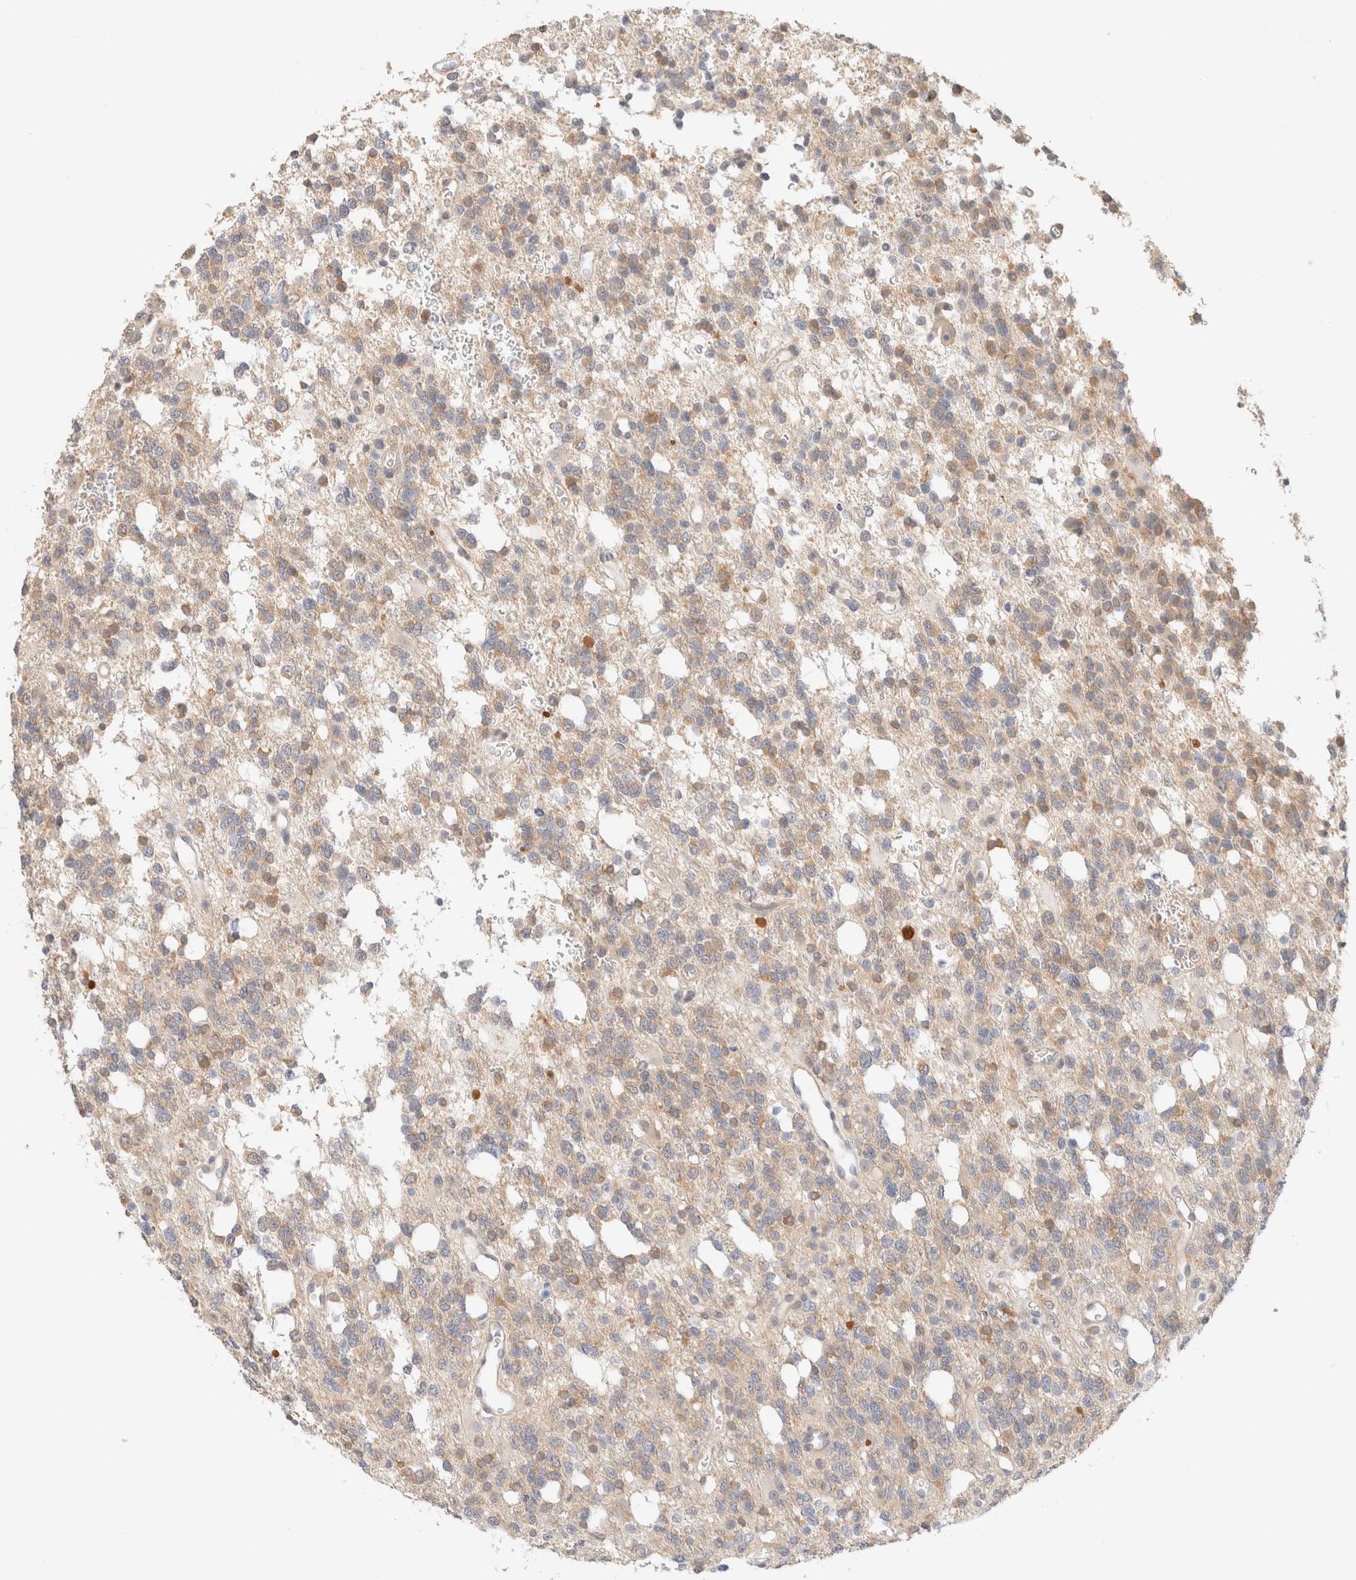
{"staining": {"intensity": "weak", "quantity": ">75%", "location": "cytoplasmic/membranous"}, "tissue": "glioma", "cell_type": "Tumor cells", "image_type": "cancer", "snomed": [{"axis": "morphology", "description": "Glioma, malignant, High grade"}, {"axis": "topography", "description": "Brain"}], "caption": "About >75% of tumor cells in human malignant glioma (high-grade) show weak cytoplasmic/membranous protein expression as visualized by brown immunohistochemical staining.", "gene": "CSNK1E", "patient": {"sex": "female", "age": 62}}